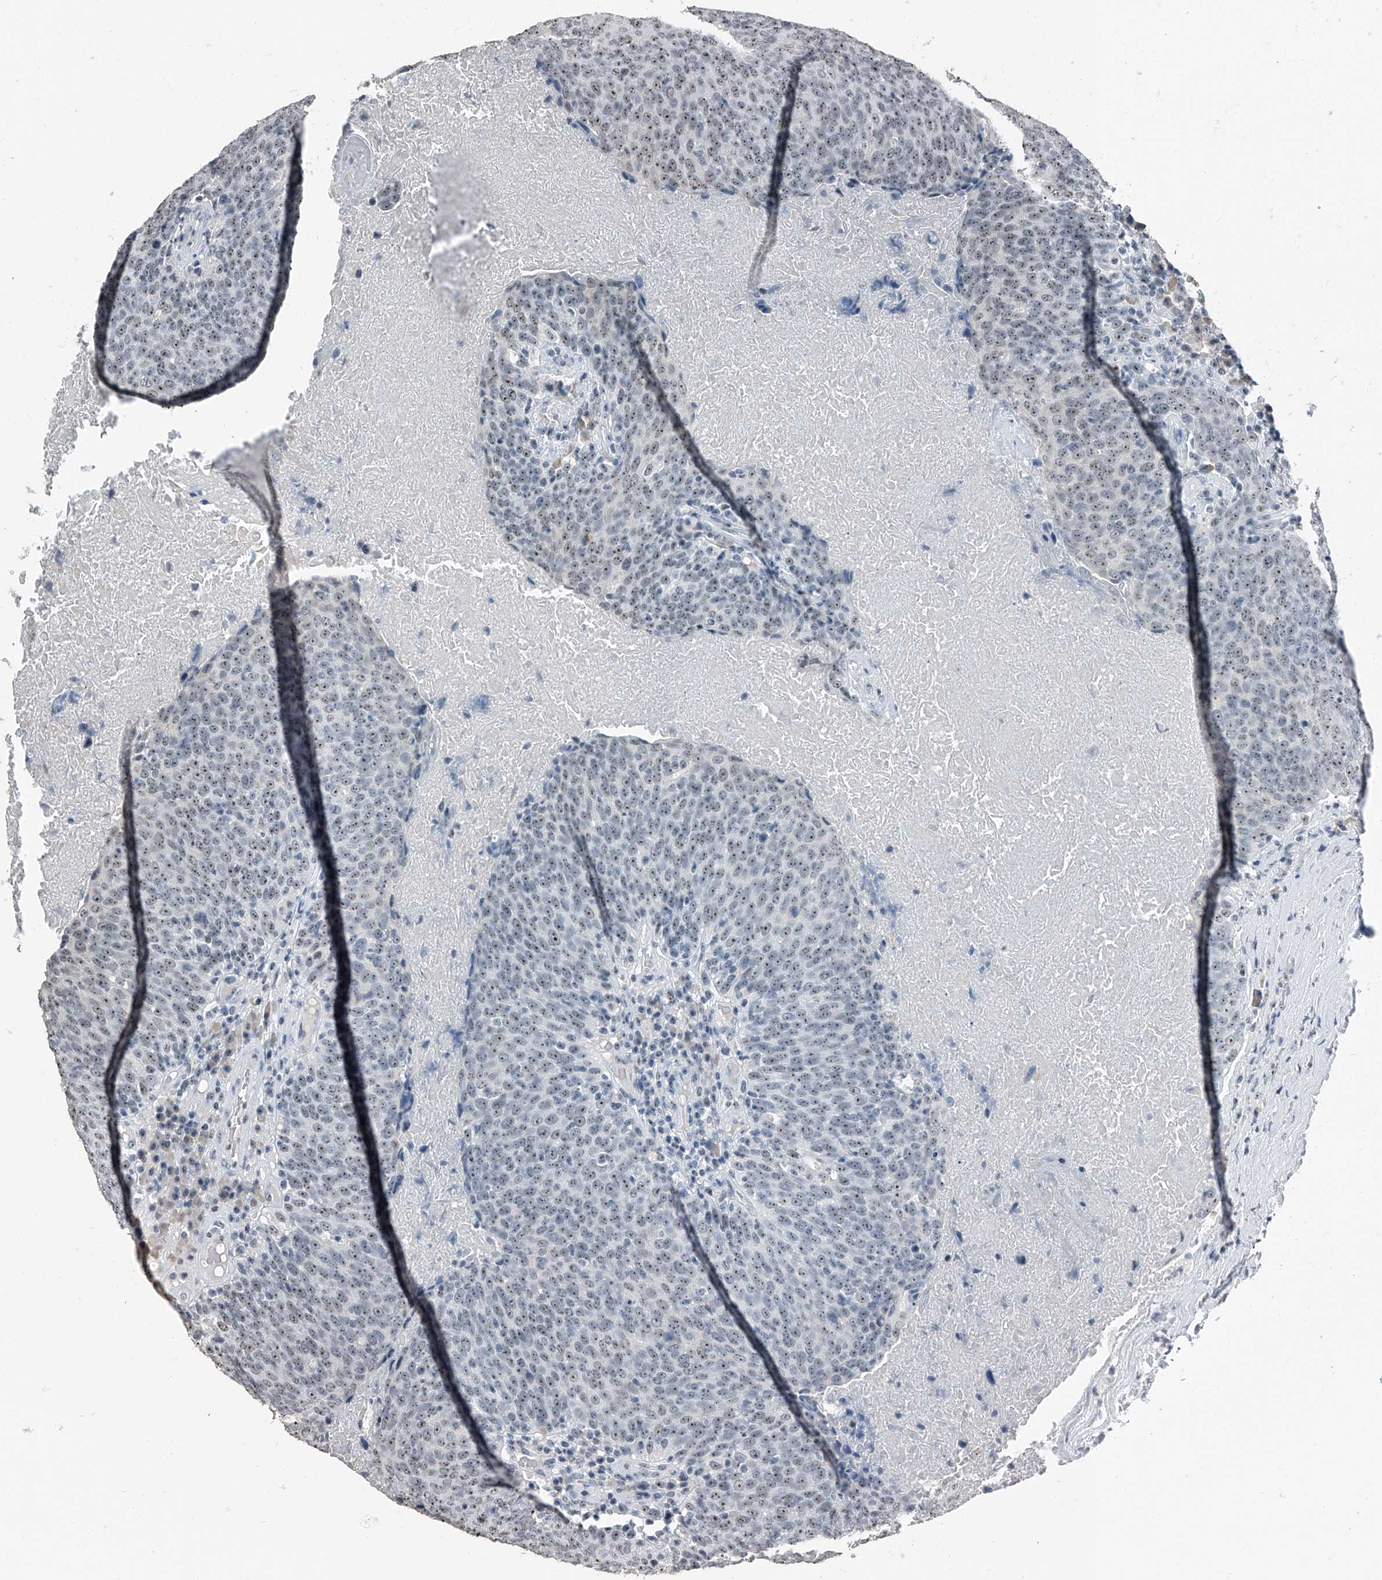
{"staining": {"intensity": "moderate", "quantity": ">75%", "location": "nuclear"}, "tissue": "head and neck cancer", "cell_type": "Tumor cells", "image_type": "cancer", "snomed": [{"axis": "morphology", "description": "Squamous cell carcinoma, NOS"}, {"axis": "morphology", "description": "Squamous cell carcinoma, metastatic, NOS"}, {"axis": "topography", "description": "Lymph node"}, {"axis": "topography", "description": "Head-Neck"}], "caption": "Protein expression analysis of human head and neck cancer reveals moderate nuclear expression in approximately >75% of tumor cells. (IHC, brightfield microscopy, high magnification).", "gene": "TCOF1", "patient": {"sex": "male", "age": 62}}